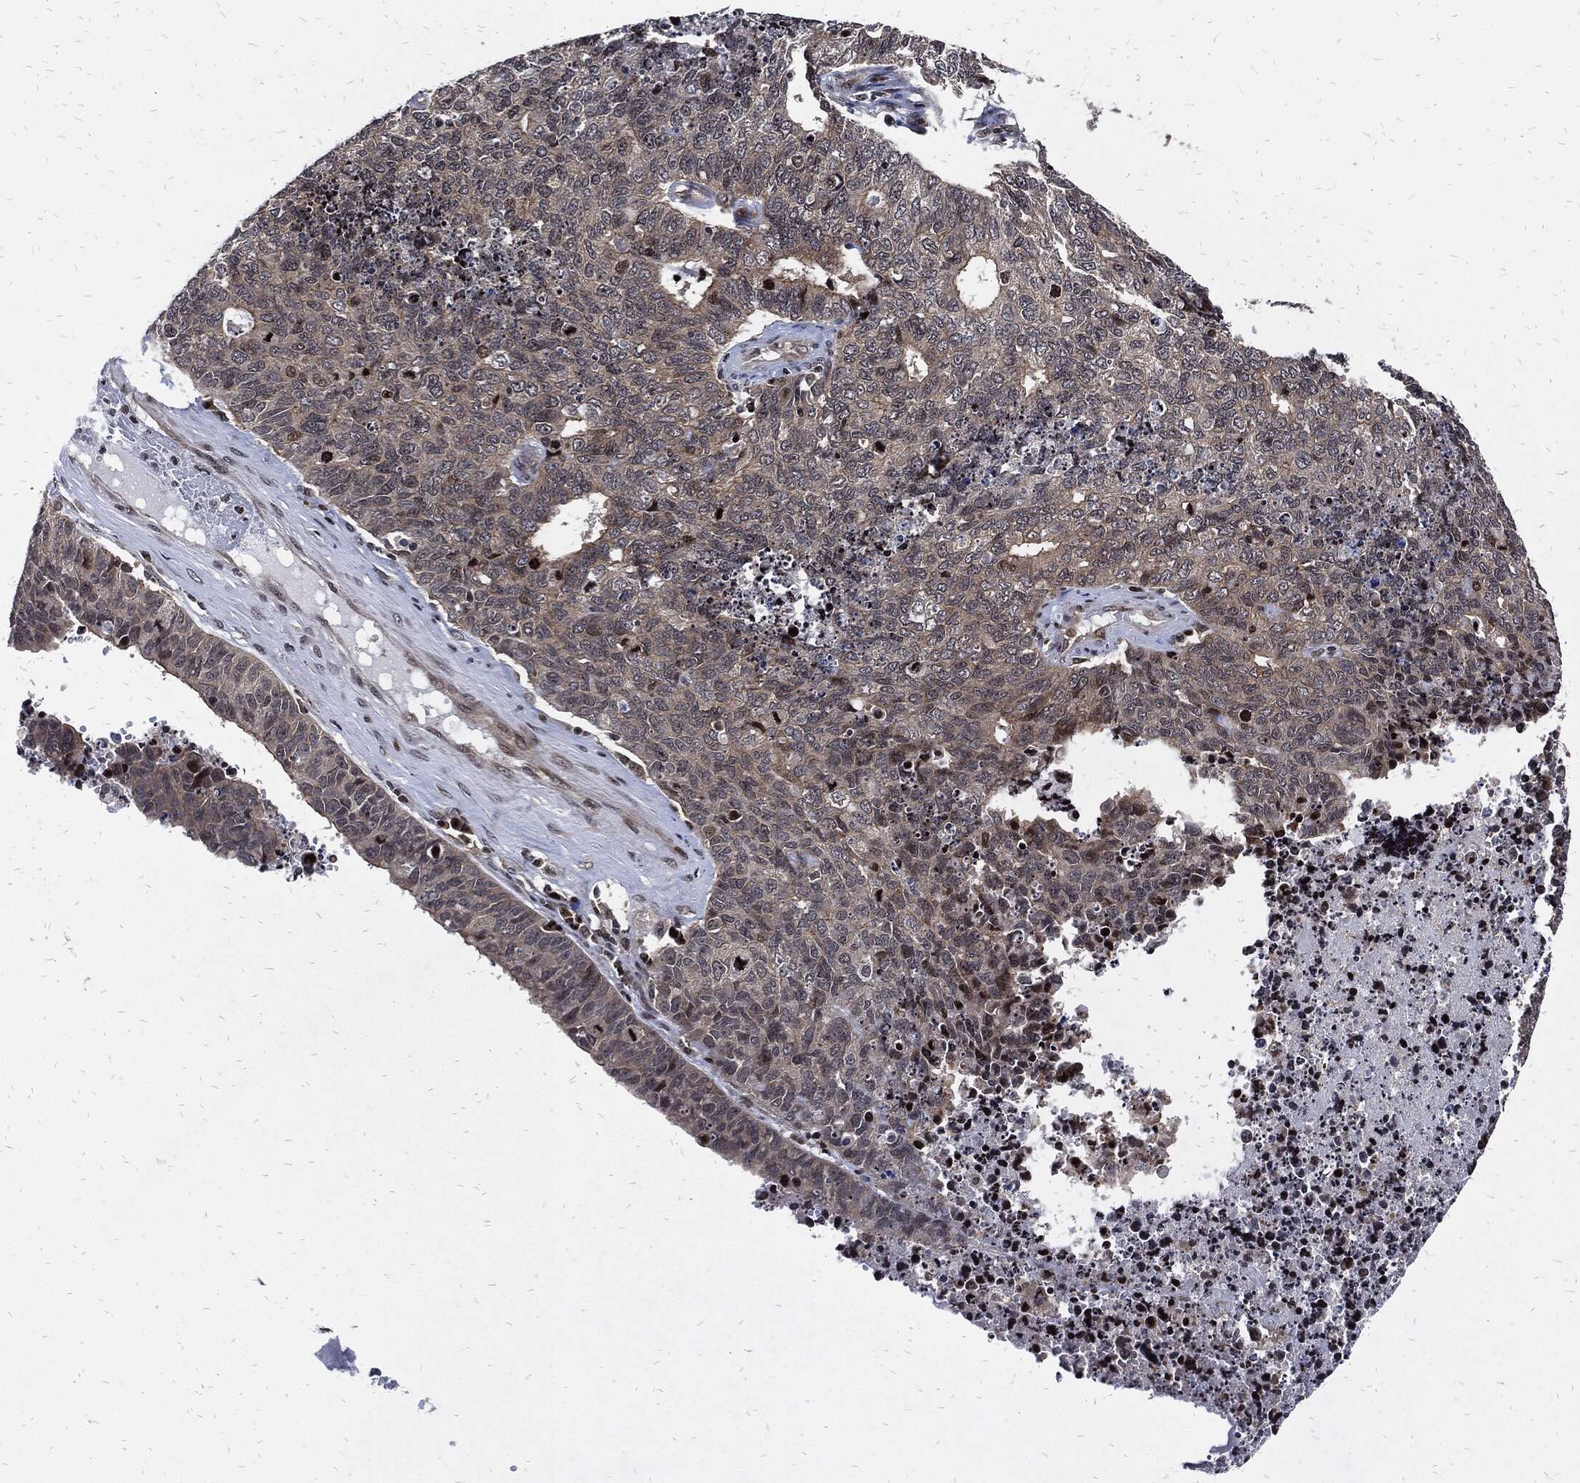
{"staining": {"intensity": "weak", "quantity": "<25%", "location": "nuclear"}, "tissue": "cervical cancer", "cell_type": "Tumor cells", "image_type": "cancer", "snomed": [{"axis": "morphology", "description": "Squamous cell carcinoma, NOS"}, {"axis": "topography", "description": "Cervix"}], "caption": "This is a histopathology image of immunohistochemistry staining of cervical cancer (squamous cell carcinoma), which shows no expression in tumor cells.", "gene": "ZNF775", "patient": {"sex": "female", "age": 63}}